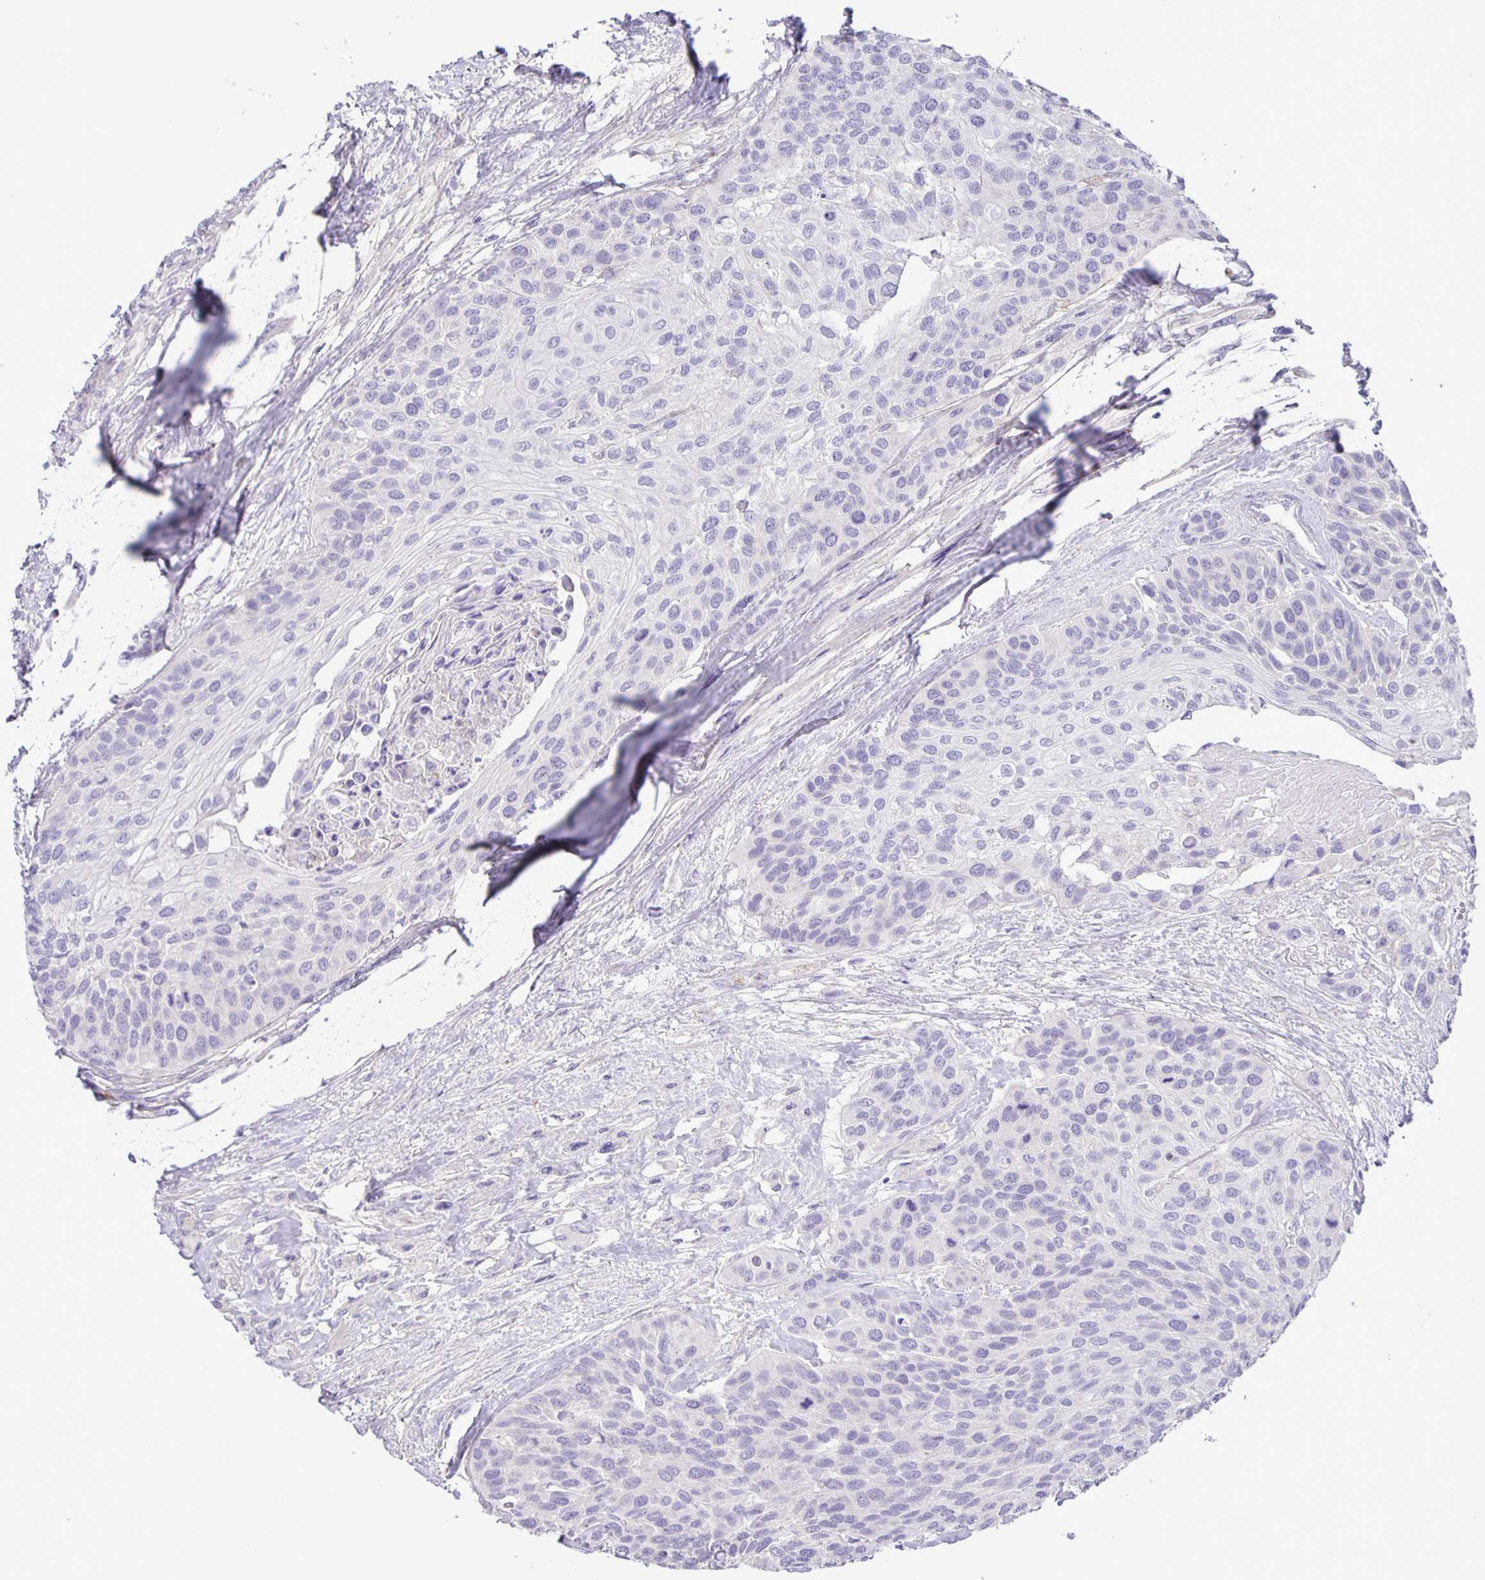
{"staining": {"intensity": "negative", "quantity": "none", "location": "none"}, "tissue": "head and neck cancer", "cell_type": "Tumor cells", "image_type": "cancer", "snomed": [{"axis": "morphology", "description": "Squamous cell carcinoma, NOS"}, {"axis": "topography", "description": "Head-Neck"}], "caption": "Photomicrograph shows no protein expression in tumor cells of head and neck cancer tissue.", "gene": "ADCK1", "patient": {"sex": "female", "age": 50}}